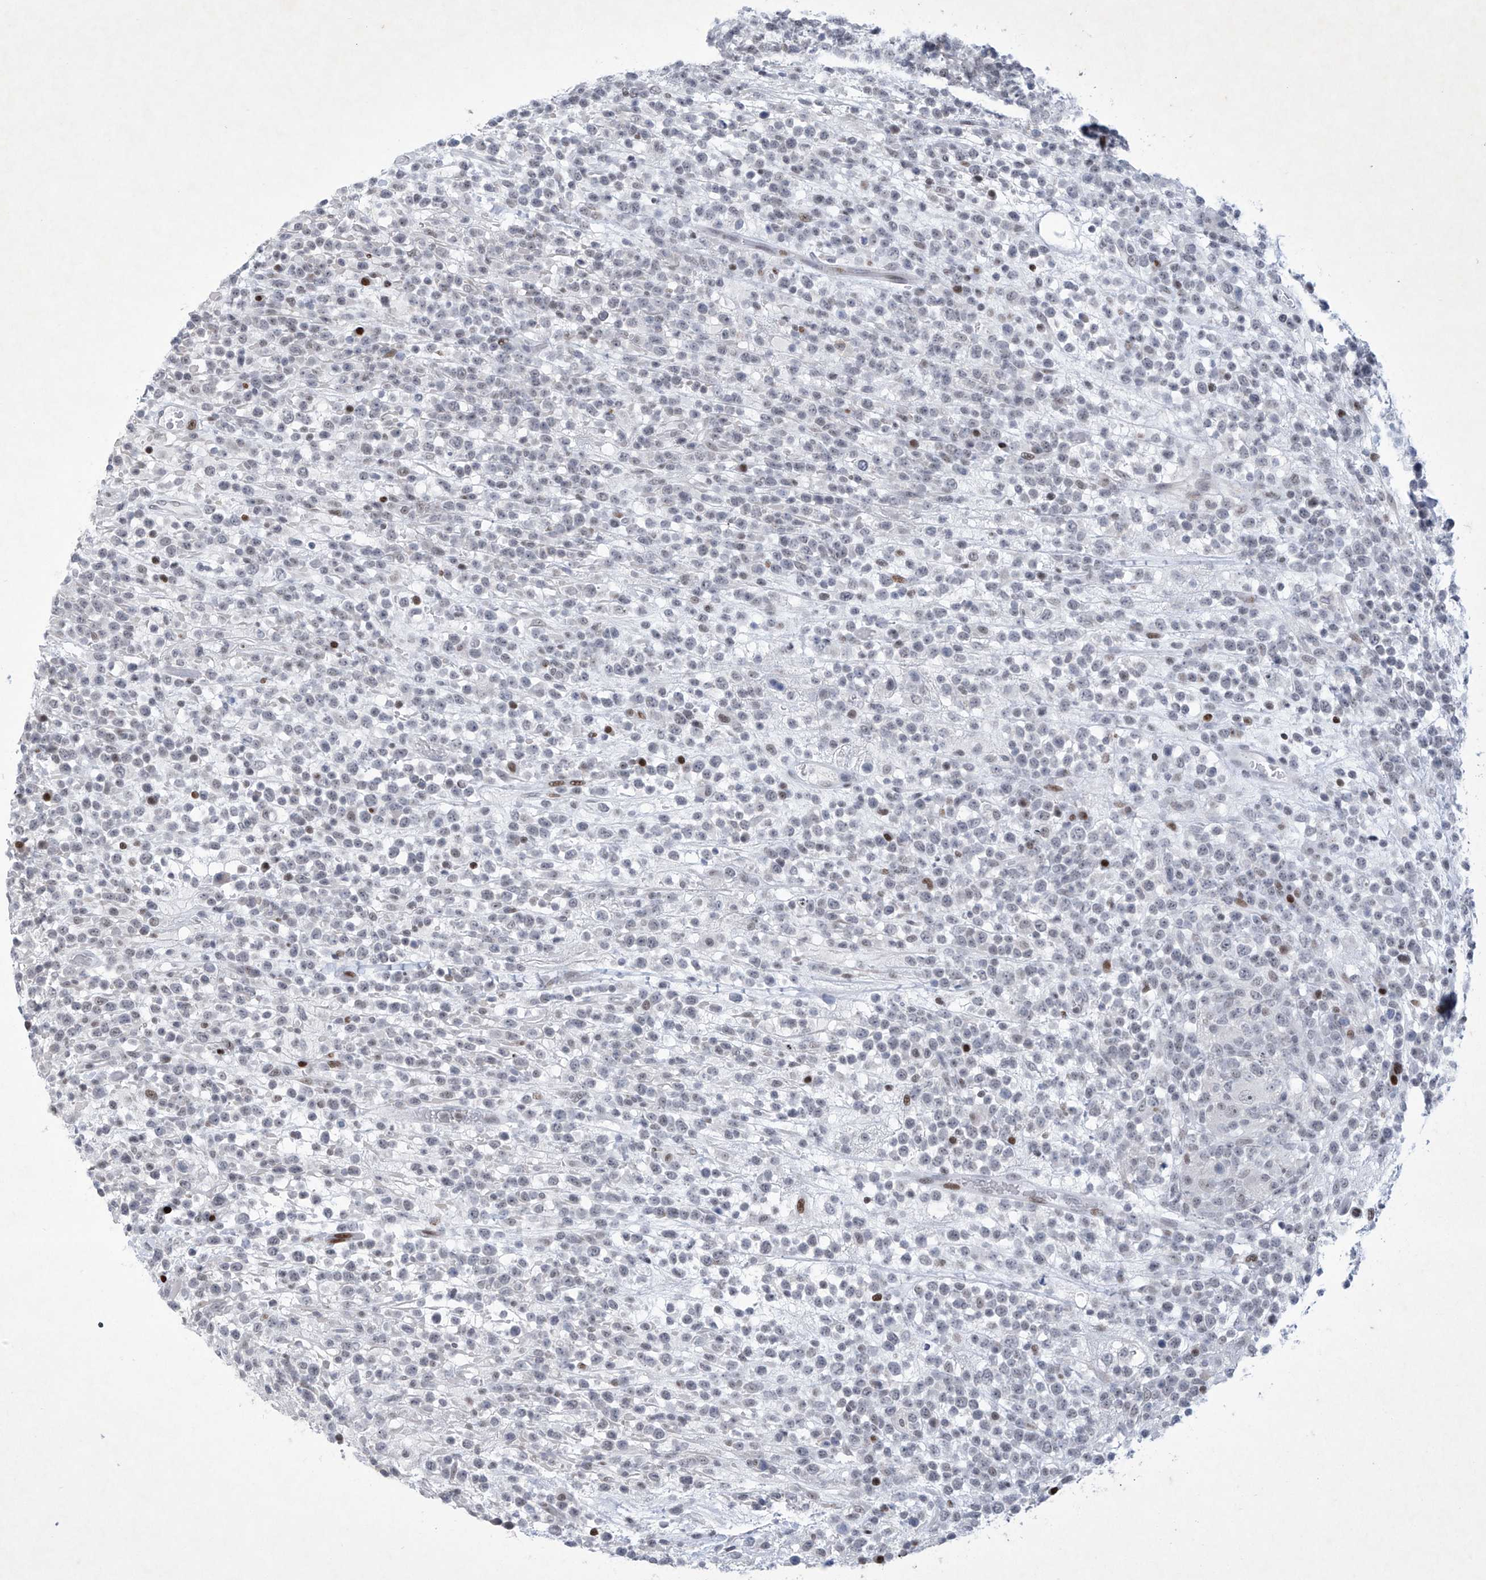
{"staining": {"intensity": "negative", "quantity": "none", "location": "none"}, "tissue": "lymphoma", "cell_type": "Tumor cells", "image_type": "cancer", "snomed": [{"axis": "morphology", "description": "Malignant lymphoma, non-Hodgkin's type, High grade"}, {"axis": "topography", "description": "Colon"}], "caption": "This photomicrograph is of malignant lymphoma, non-Hodgkin's type (high-grade) stained with immunohistochemistry to label a protein in brown with the nuclei are counter-stained blue. There is no expression in tumor cells. Brightfield microscopy of IHC stained with DAB (brown) and hematoxylin (blue), captured at high magnification.", "gene": "RFX7", "patient": {"sex": "female", "age": 53}}